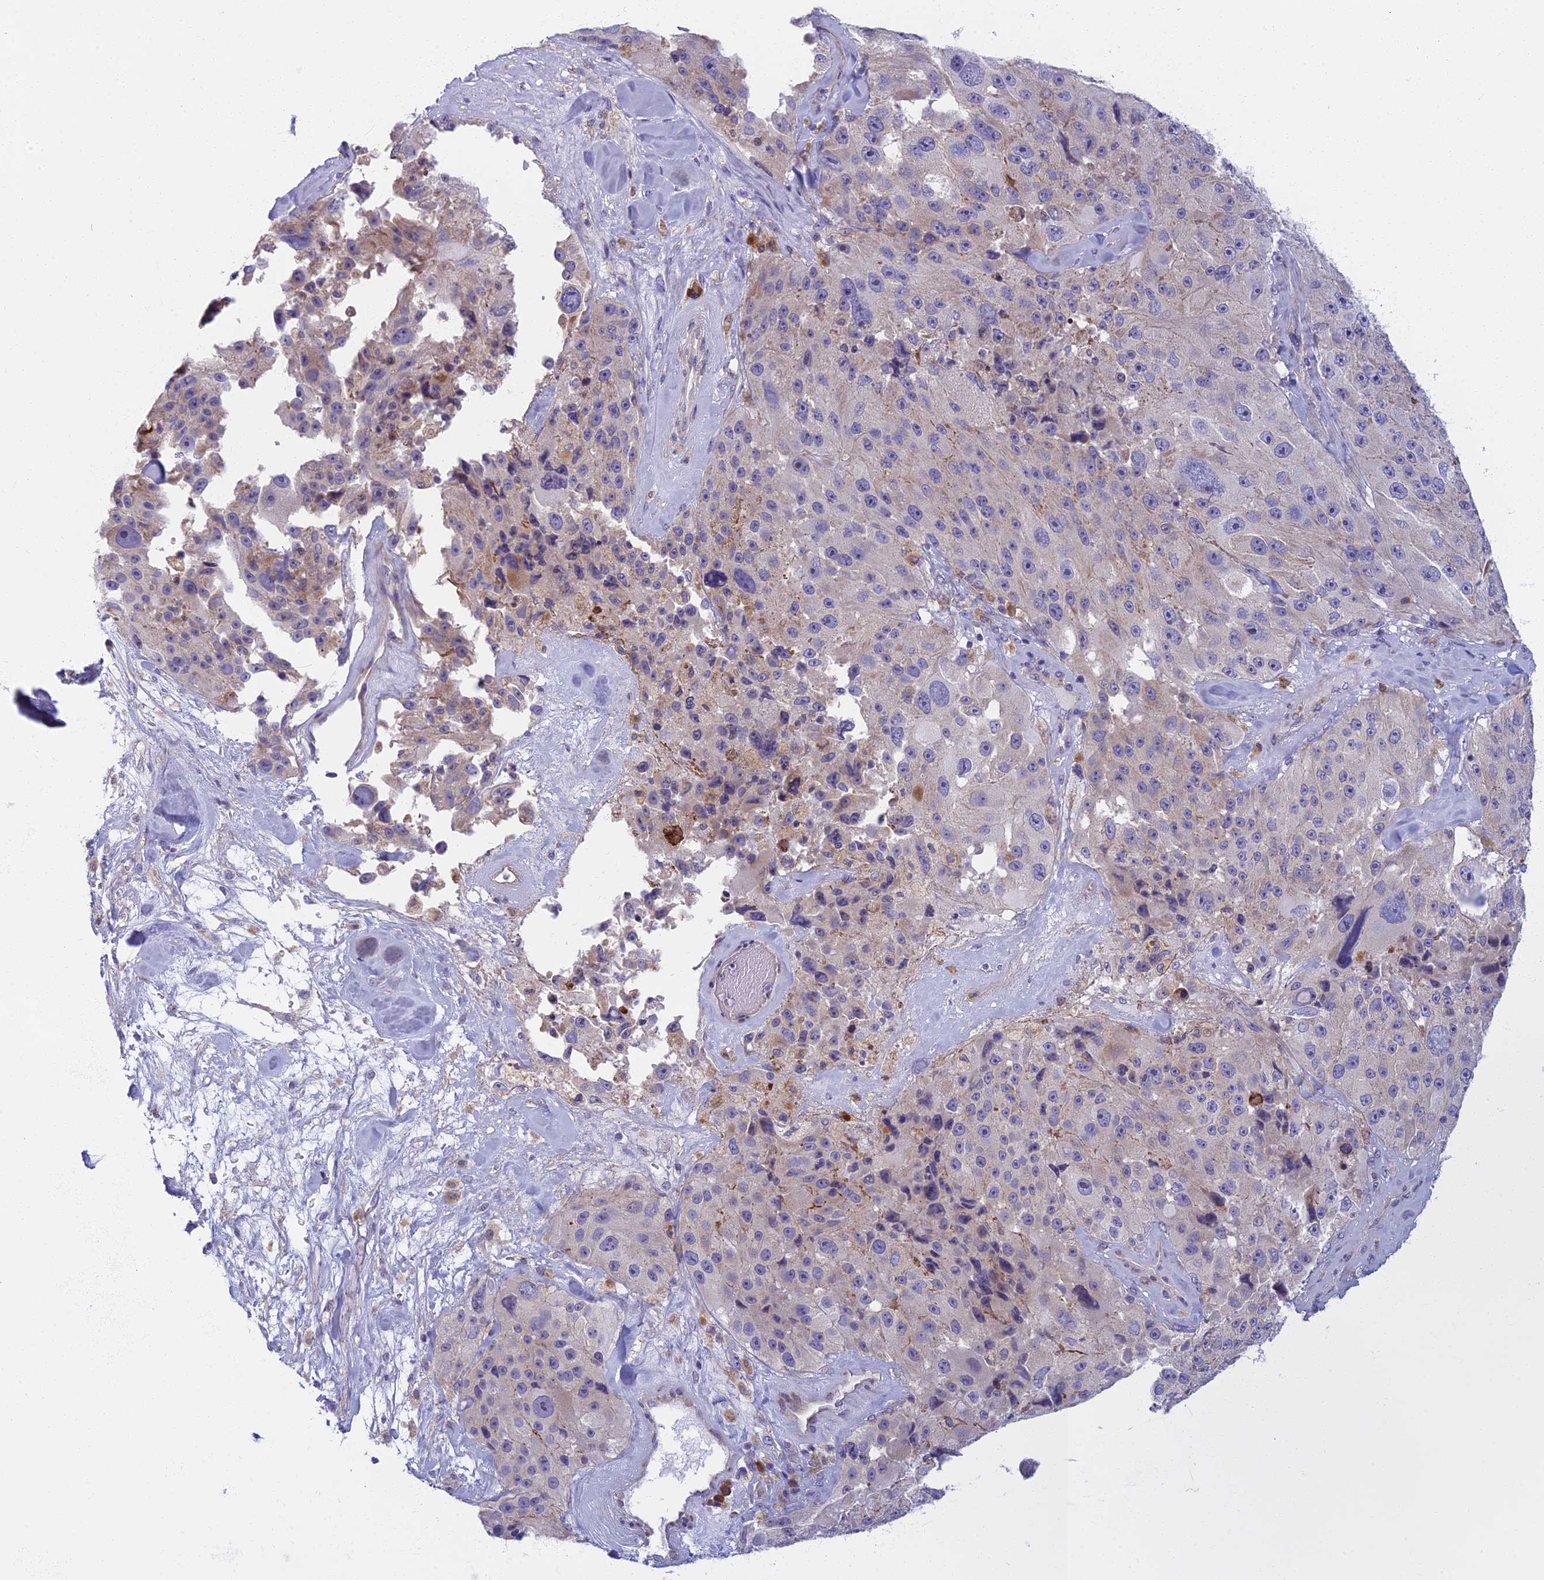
{"staining": {"intensity": "negative", "quantity": "none", "location": "none"}, "tissue": "melanoma", "cell_type": "Tumor cells", "image_type": "cancer", "snomed": [{"axis": "morphology", "description": "Malignant melanoma, Metastatic site"}, {"axis": "topography", "description": "Lymph node"}], "caption": "A histopathology image of human malignant melanoma (metastatic site) is negative for staining in tumor cells.", "gene": "DDX51", "patient": {"sex": "male", "age": 62}}